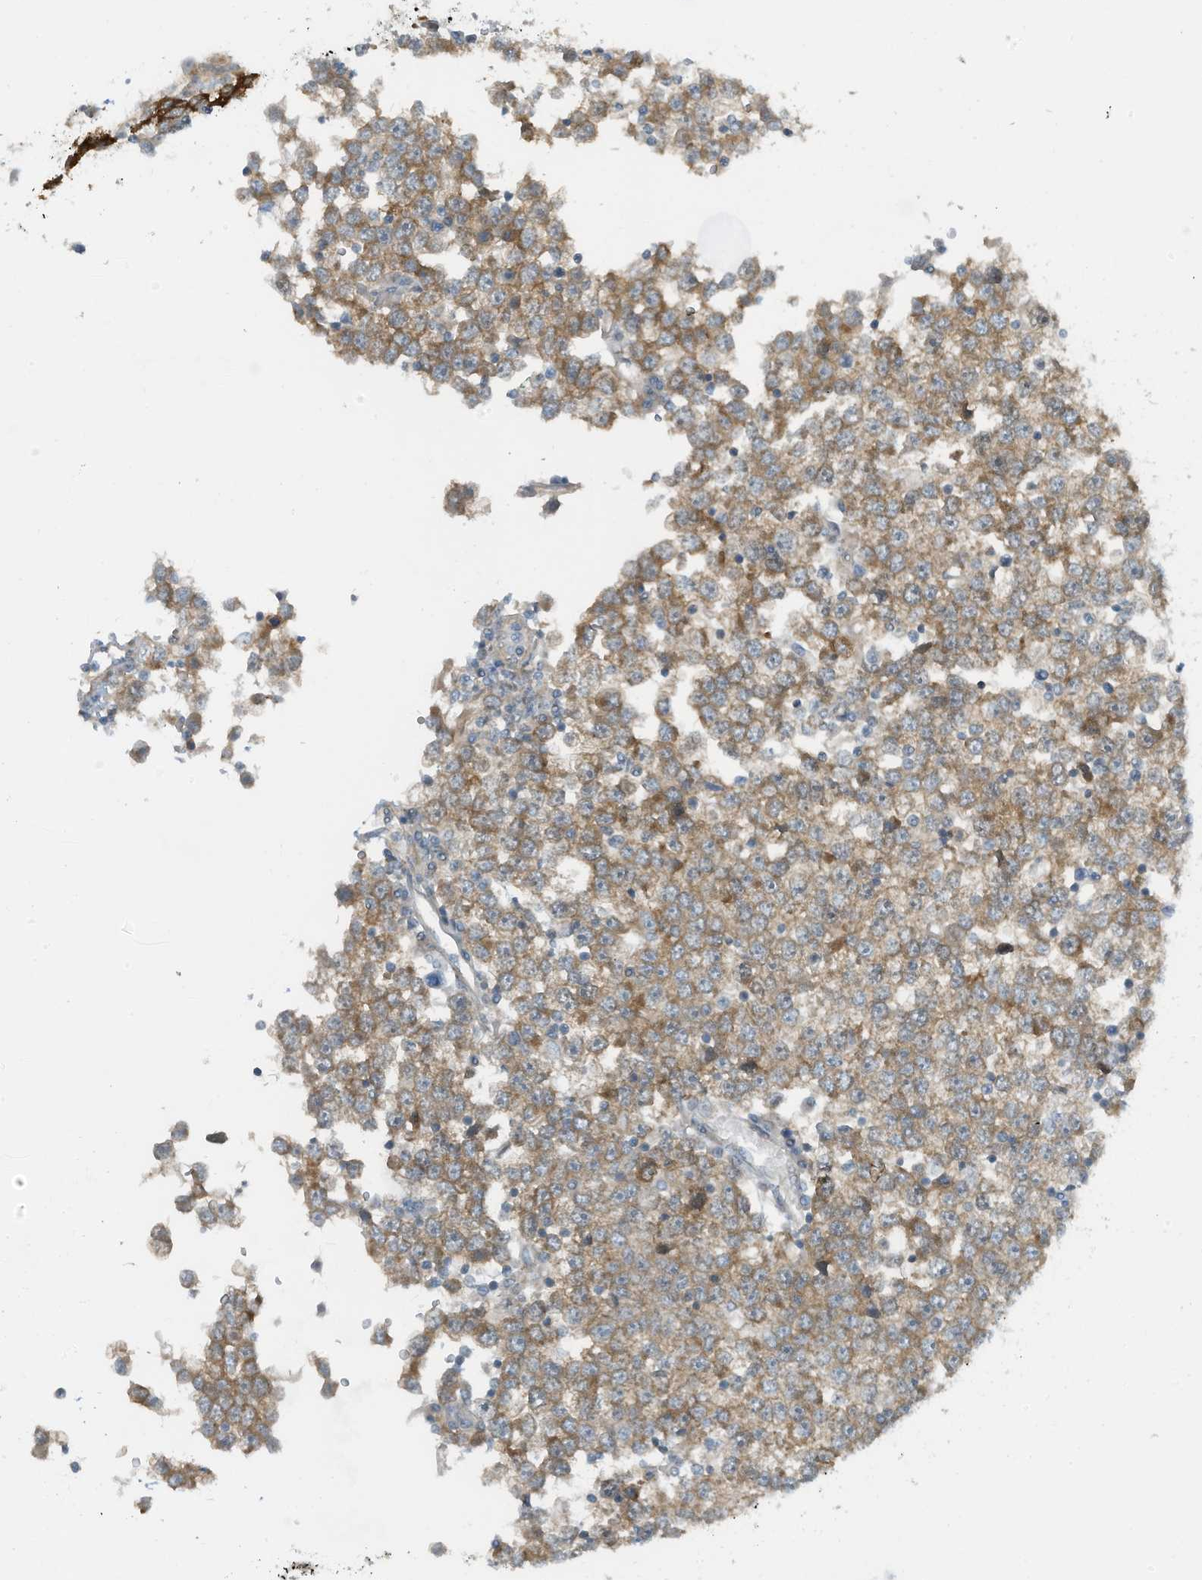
{"staining": {"intensity": "moderate", "quantity": "25%-75%", "location": "cytoplasmic/membranous"}, "tissue": "testis cancer", "cell_type": "Tumor cells", "image_type": "cancer", "snomed": [{"axis": "morphology", "description": "Seminoma, NOS"}, {"axis": "topography", "description": "Testis"}], "caption": "Protein staining of seminoma (testis) tissue displays moderate cytoplasmic/membranous staining in approximately 25%-75% of tumor cells.", "gene": "FSD1L", "patient": {"sex": "male", "age": 65}}